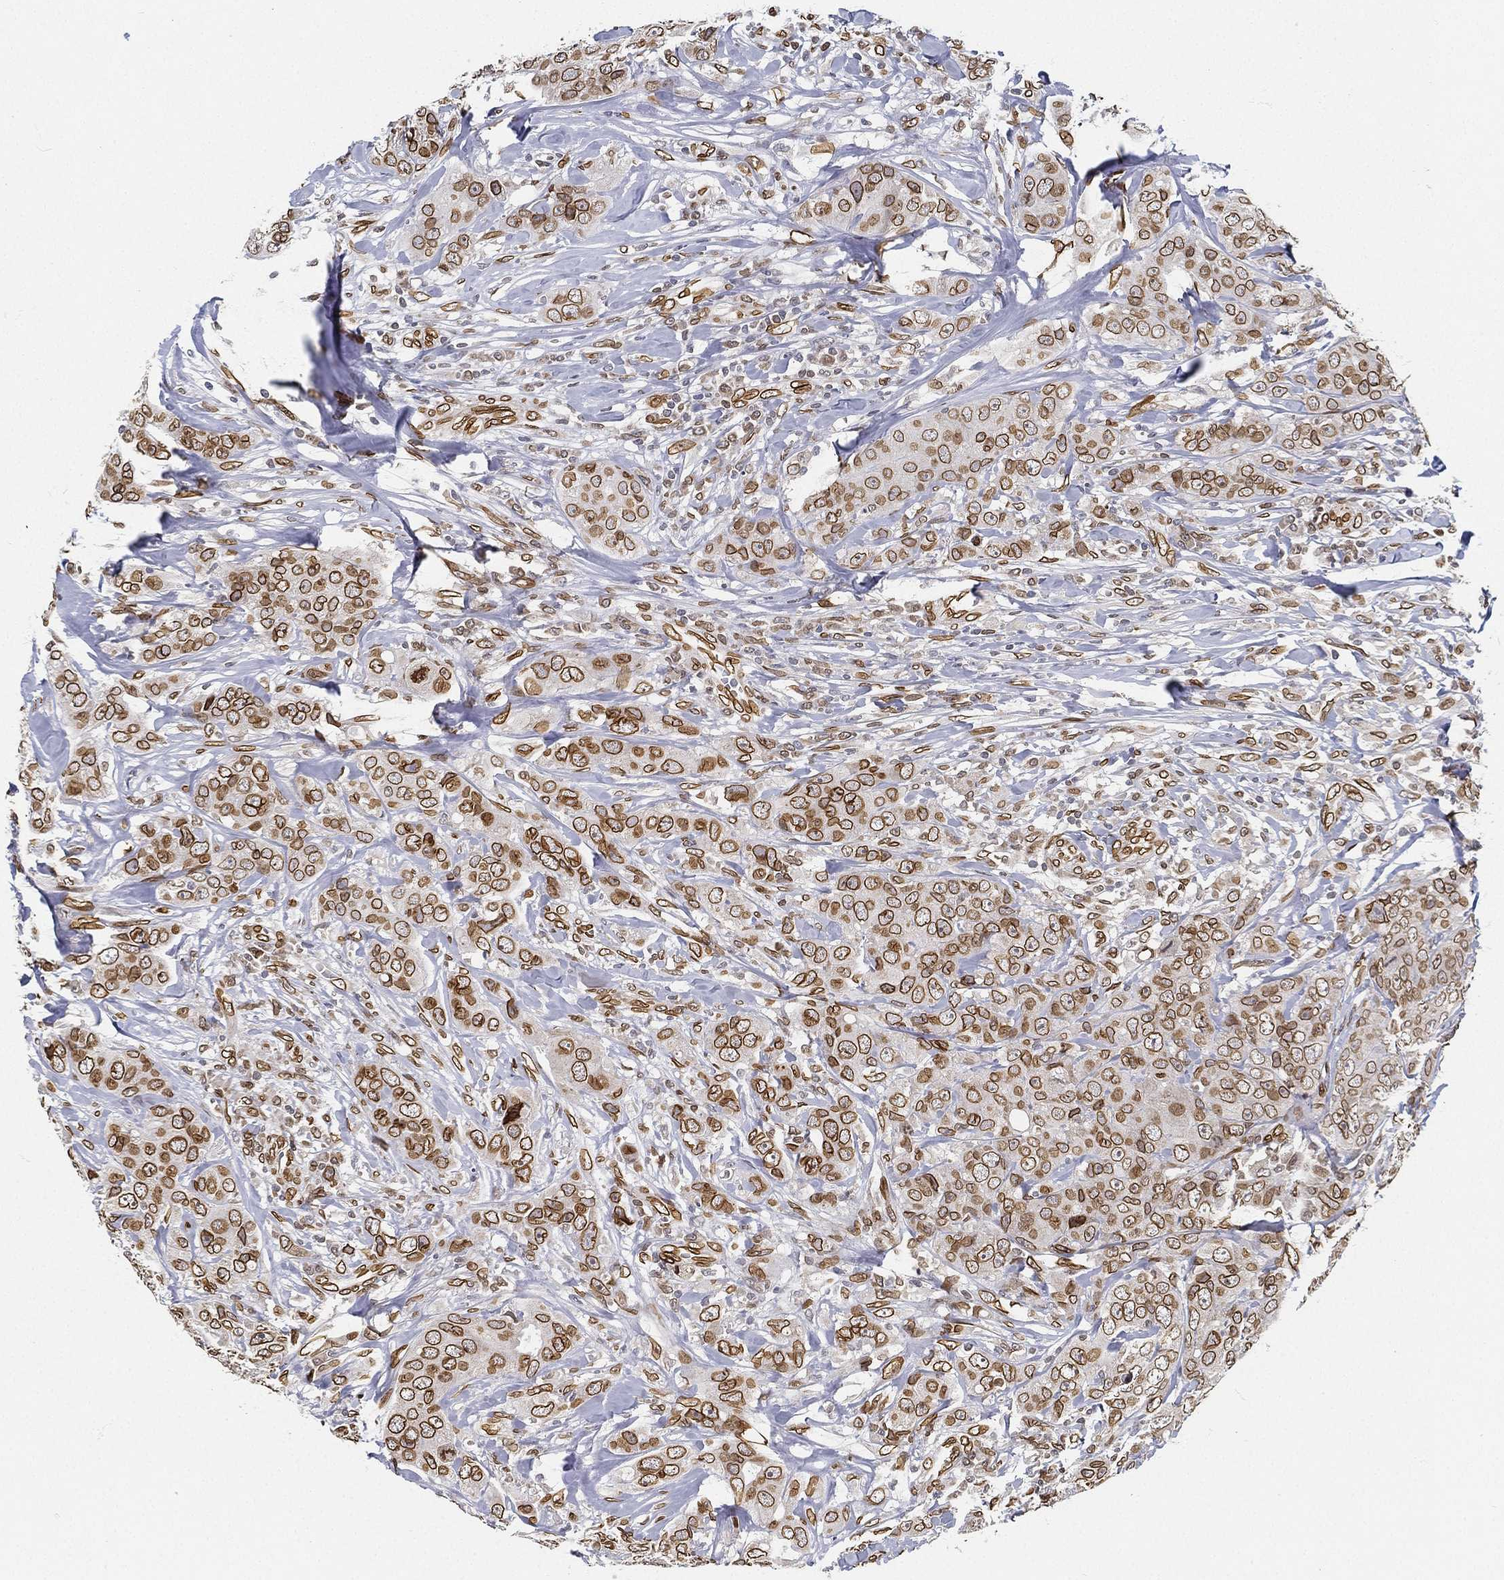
{"staining": {"intensity": "strong", "quantity": ">75%", "location": "cytoplasmic/membranous,nuclear"}, "tissue": "breast cancer", "cell_type": "Tumor cells", "image_type": "cancer", "snomed": [{"axis": "morphology", "description": "Duct carcinoma"}, {"axis": "topography", "description": "Breast"}], "caption": "Protein analysis of breast cancer tissue shows strong cytoplasmic/membranous and nuclear expression in approximately >75% of tumor cells.", "gene": "PALB2", "patient": {"sex": "female", "age": 43}}